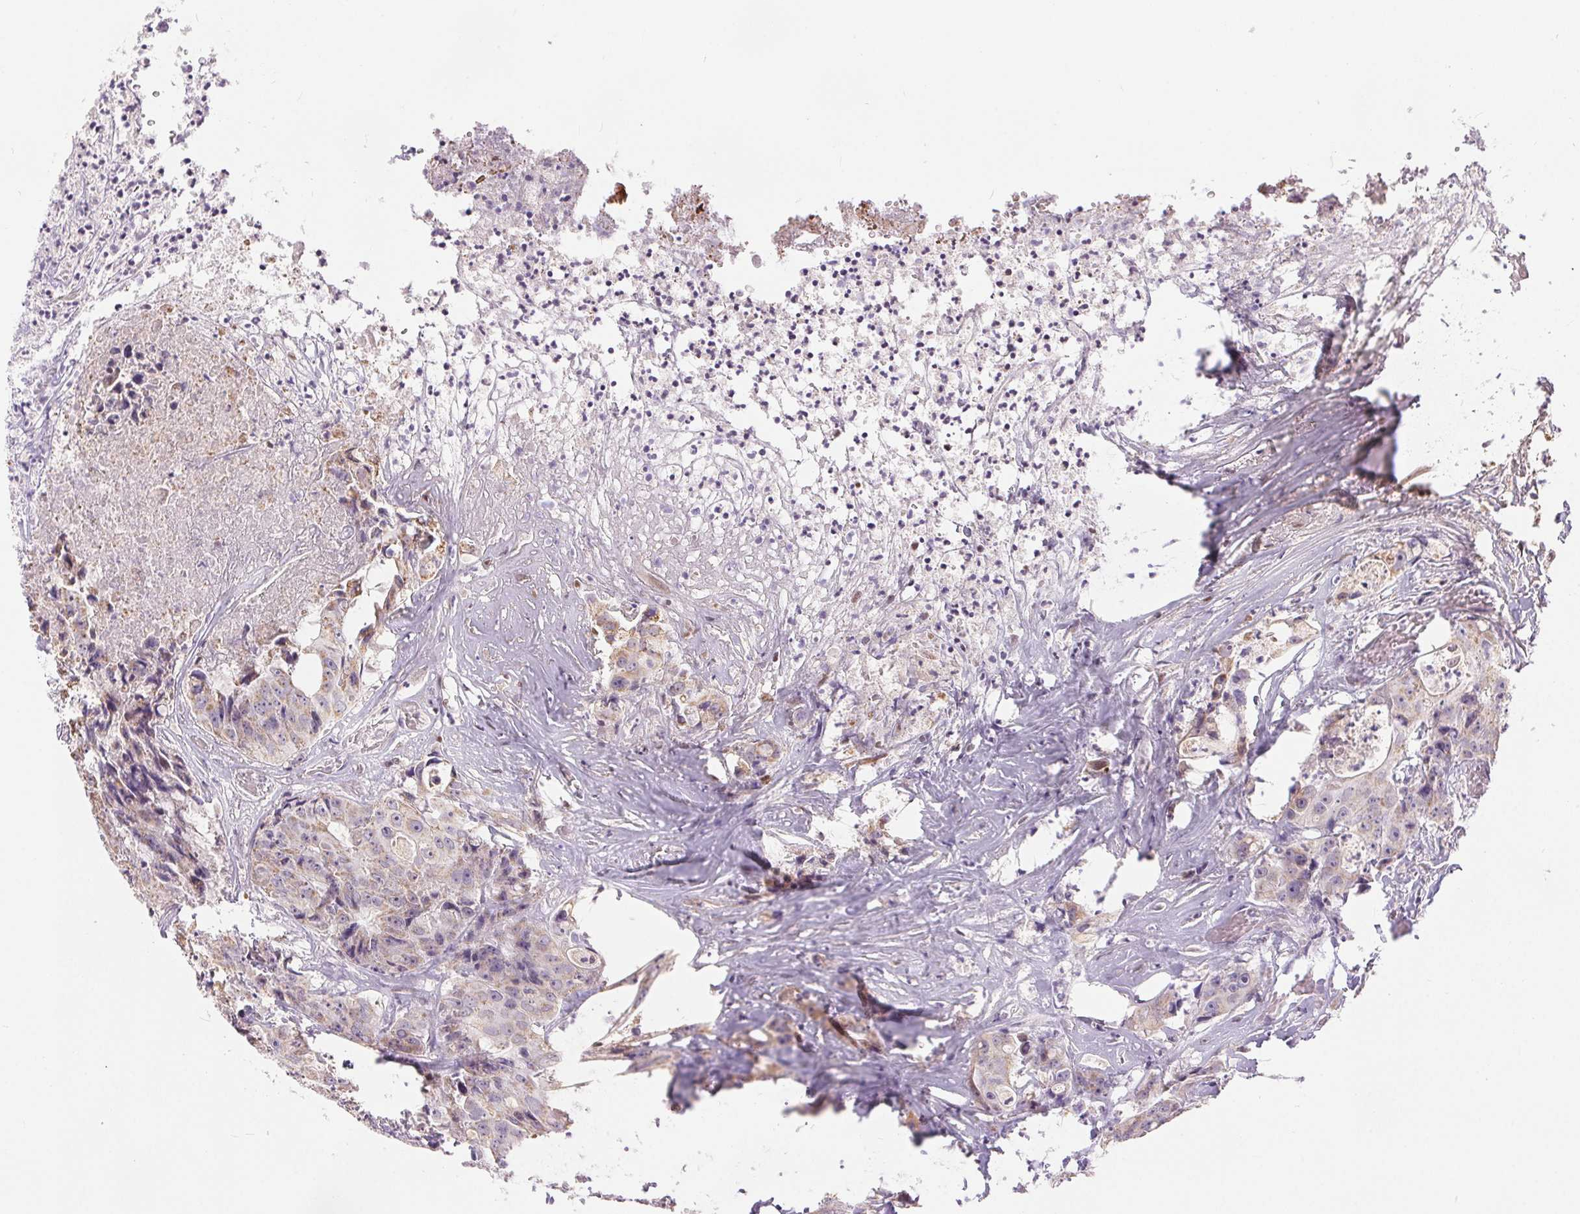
{"staining": {"intensity": "weak", "quantity": "<25%", "location": "cytoplasmic/membranous"}, "tissue": "colorectal cancer", "cell_type": "Tumor cells", "image_type": "cancer", "snomed": [{"axis": "morphology", "description": "Adenocarcinoma, NOS"}, {"axis": "topography", "description": "Rectum"}], "caption": "Human adenocarcinoma (colorectal) stained for a protein using IHC reveals no positivity in tumor cells.", "gene": "POU2F2", "patient": {"sex": "female", "age": 62}}